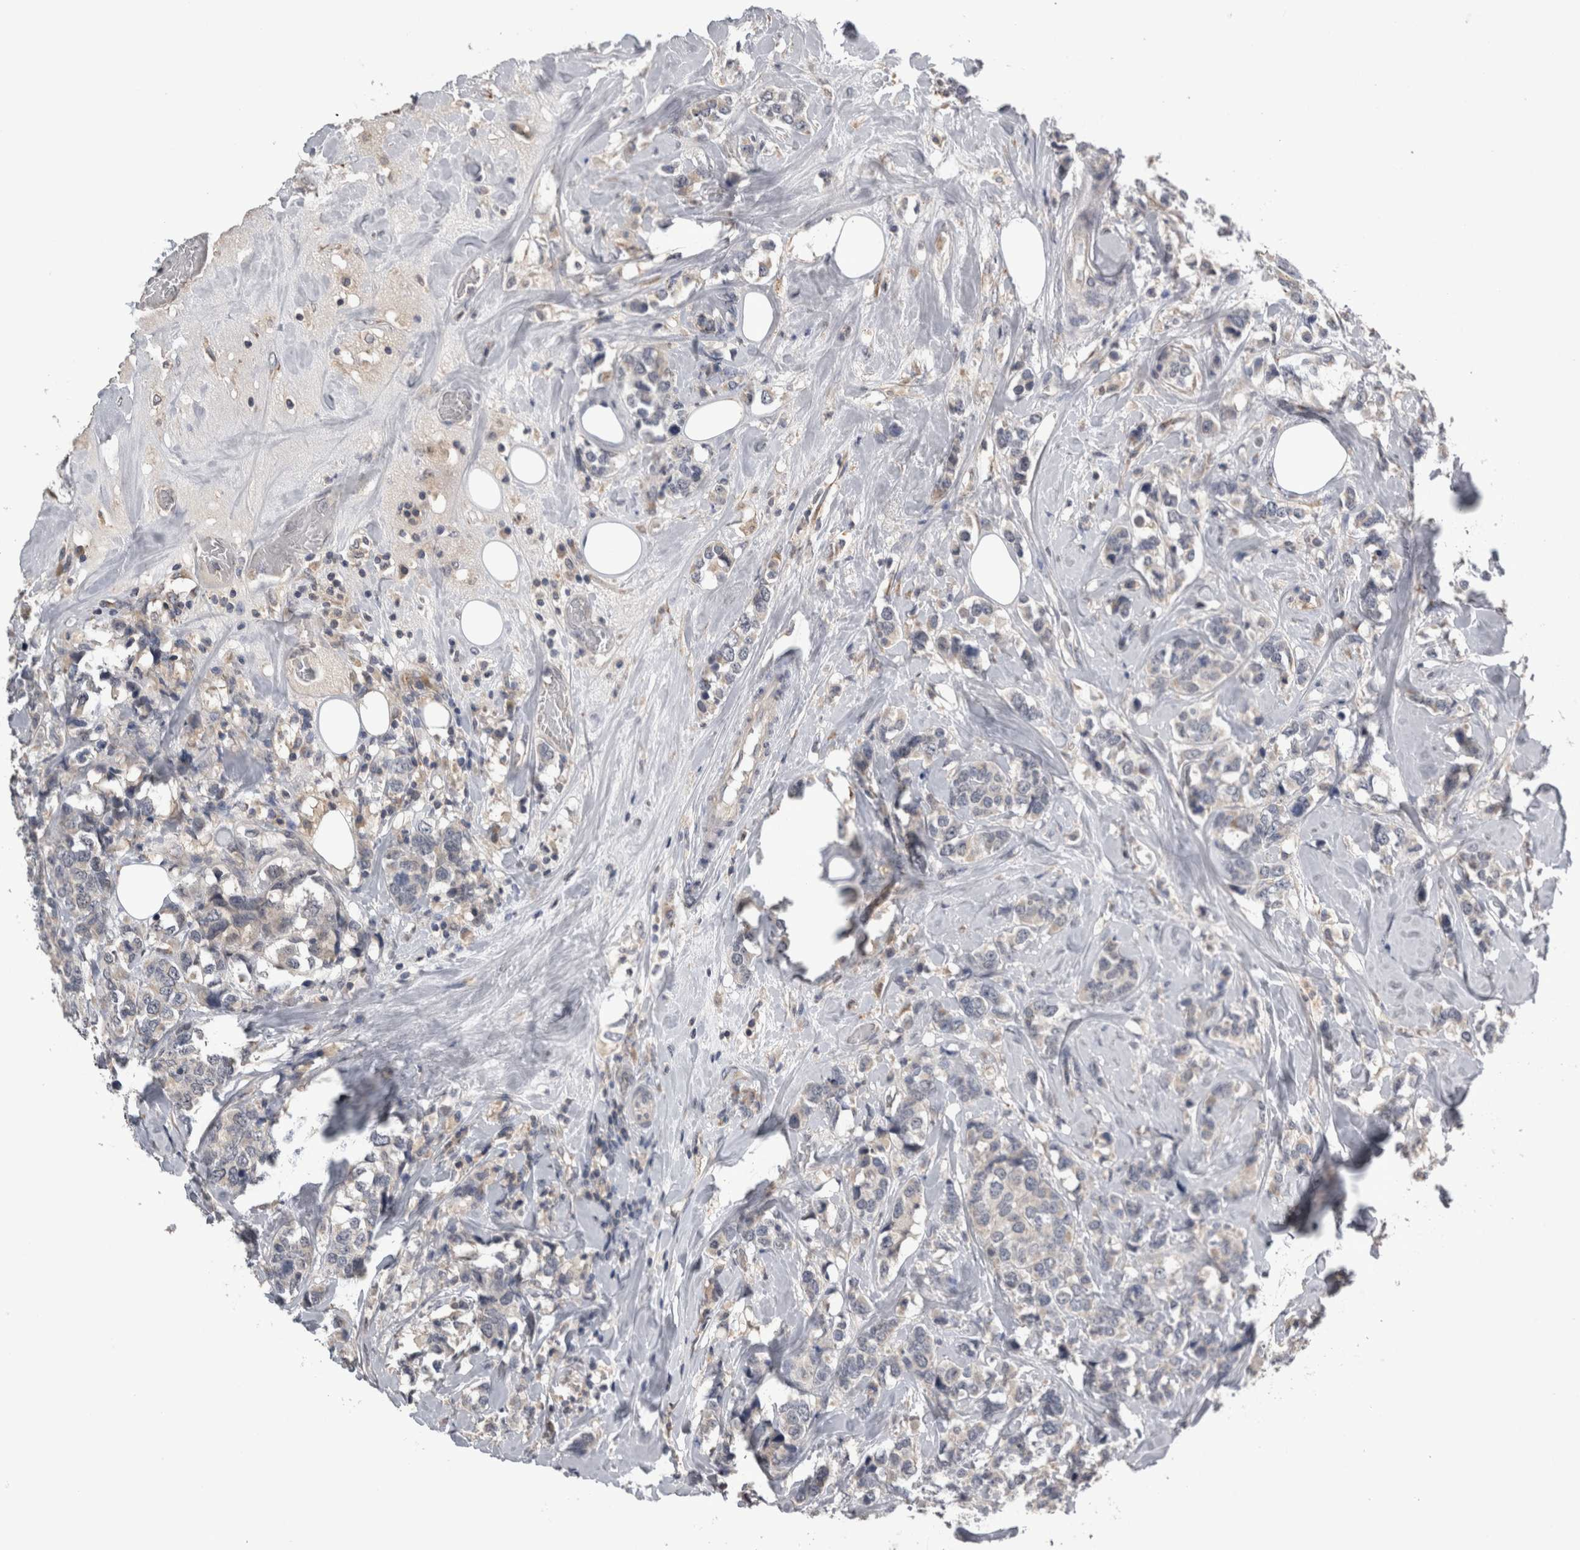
{"staining": {"intensity": "negative", "quantity": "none", "location": "none"}, "tissue": "breast cancer", "cell_type": "Tumor cells", "image_type": "cancer", "snomed": [{"axis": "morphology", "description": "Lobular carcinoma"}, {"axis": "topography", "description": "Breast"}], "caption": "There is no significant positivity in tumor cells of breast lobular carcinoma.", "gene": "ANXA13", "patient": {"sex": "female", "age": 59}}